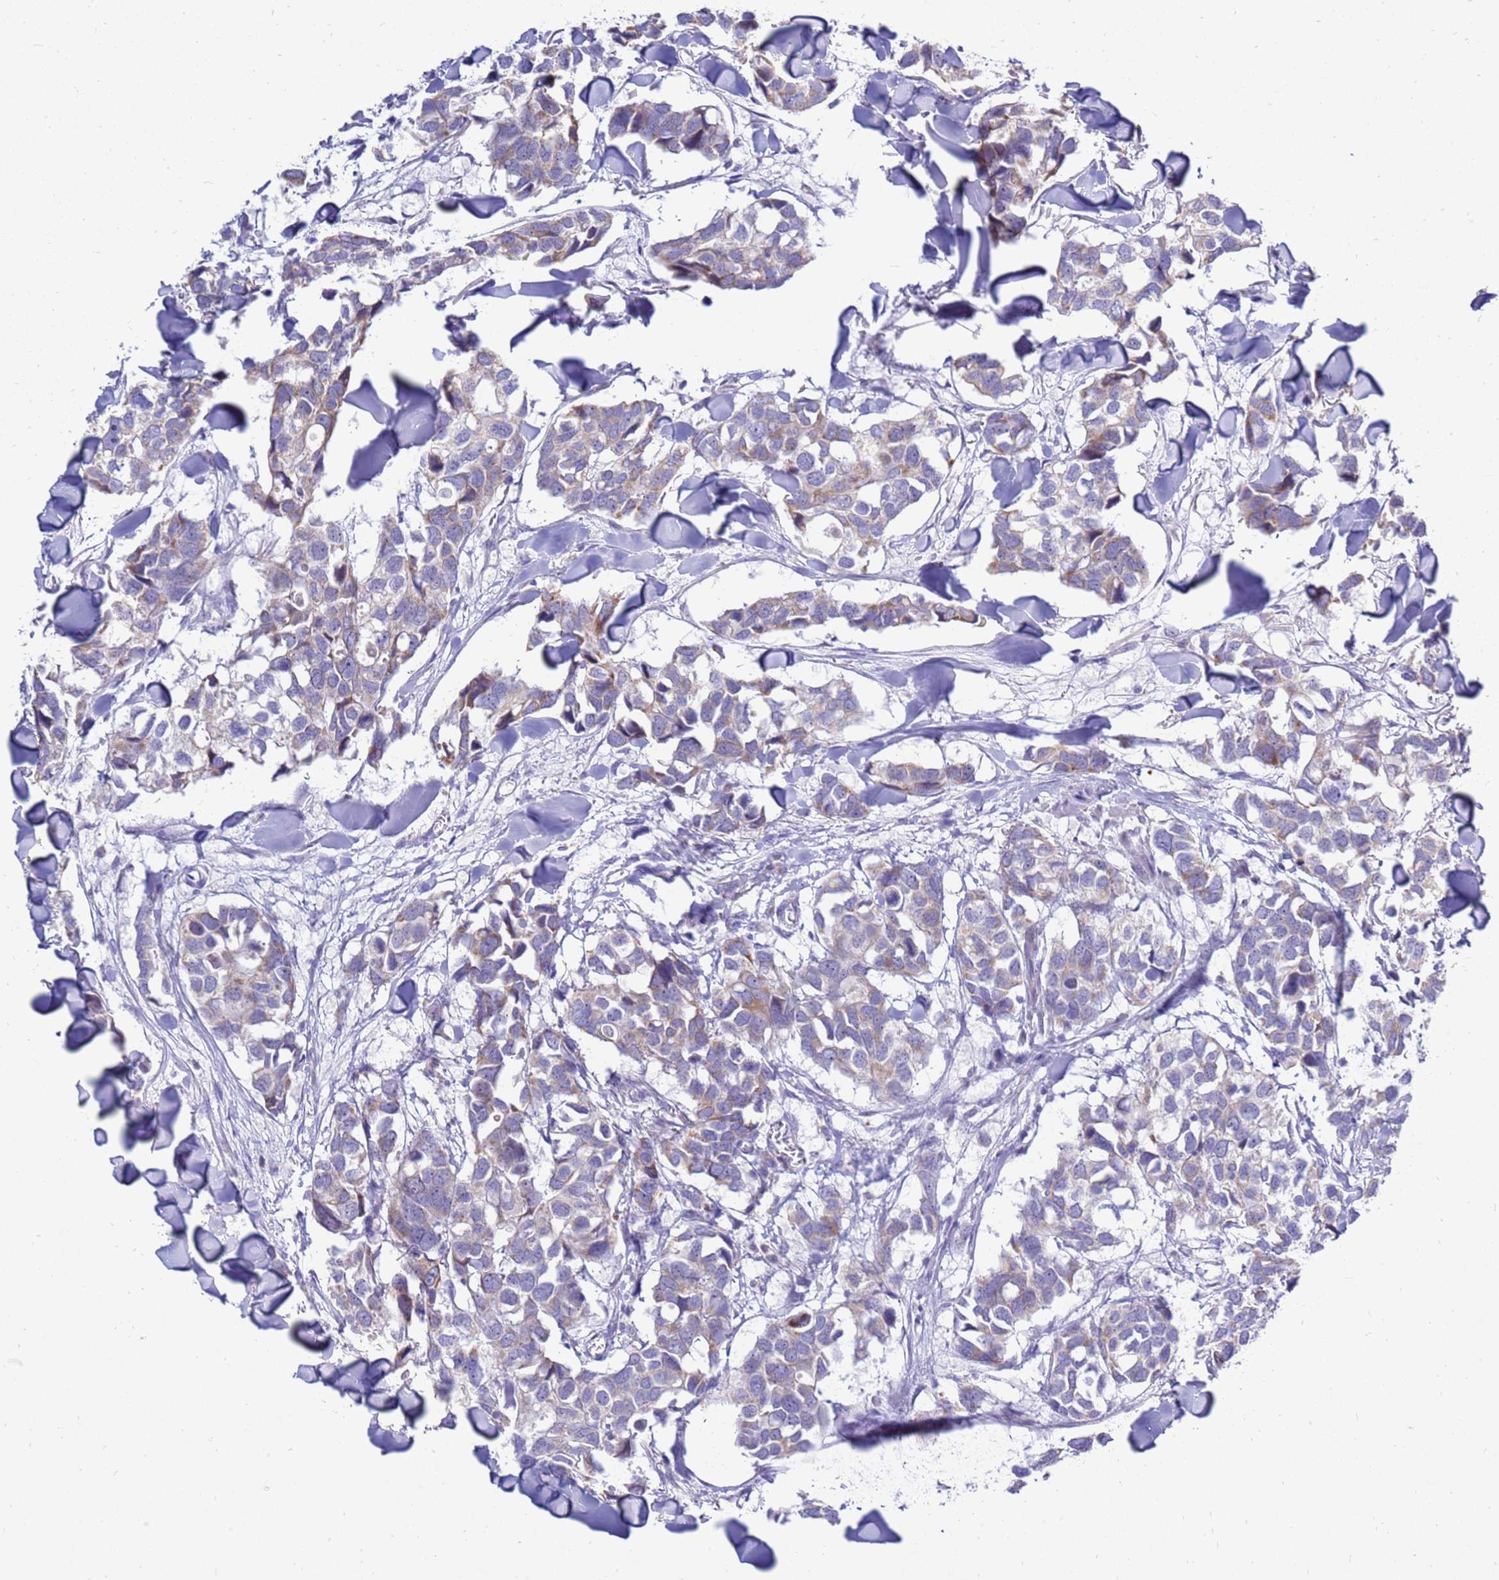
{"staining": {"intensity": "weak", "quantity": "<25%", "location": "cytoplasmic/membranous"}, "tissue": "breast cancer", "cell_type": "Tumor cells", "image_type": "cancer", "snomed": [{"axis": "morphology", "description": "Duct carcinoma"}, {"axis": "topography", "description": "Breast"}], "caption": "Tumor cells are negative for brown protein staining in breast invasive ductal carcinoma.", "gene": "IGF1R", "patient": {"sex": "female", "age": 83}}